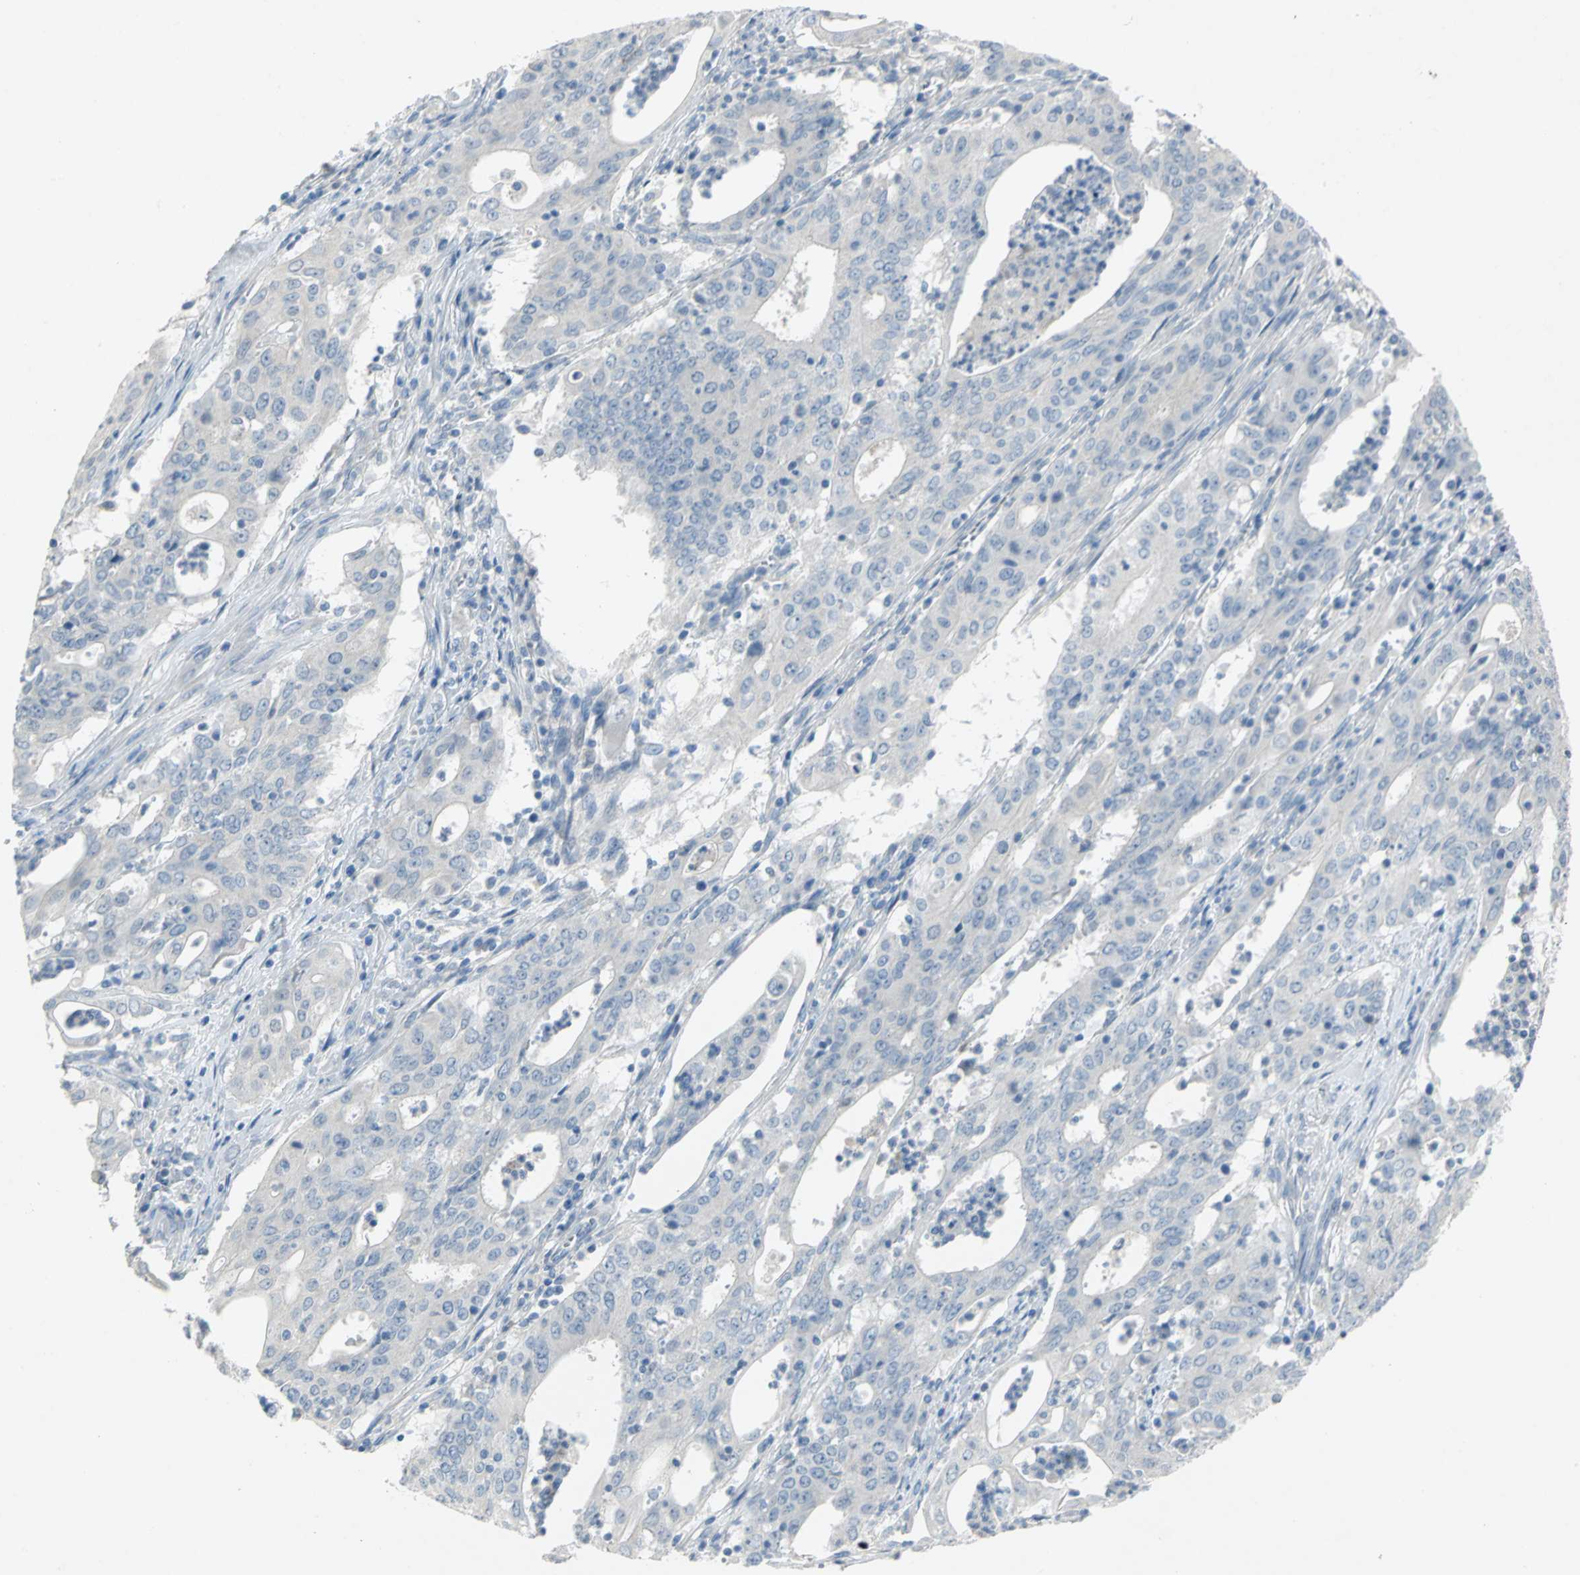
{"staining": {"intensity": "negative", "quantity": "none", "location": "none"}, "tissue": "cervical cancer", "cell_type": "Tumor cells", "image_type": "cancer", "snomed": [{"axis": "morphology", "description": "Adenocarcinoma, NOS"}, {"axis": "topography", "description": "Cervix"}], "caption": "Micrograph shows no significant protein positivity in tumor cells of adenocarcinoma (cervical).", "gene": "PTGDS", "patient": {"sex": "female", "age": 44}}